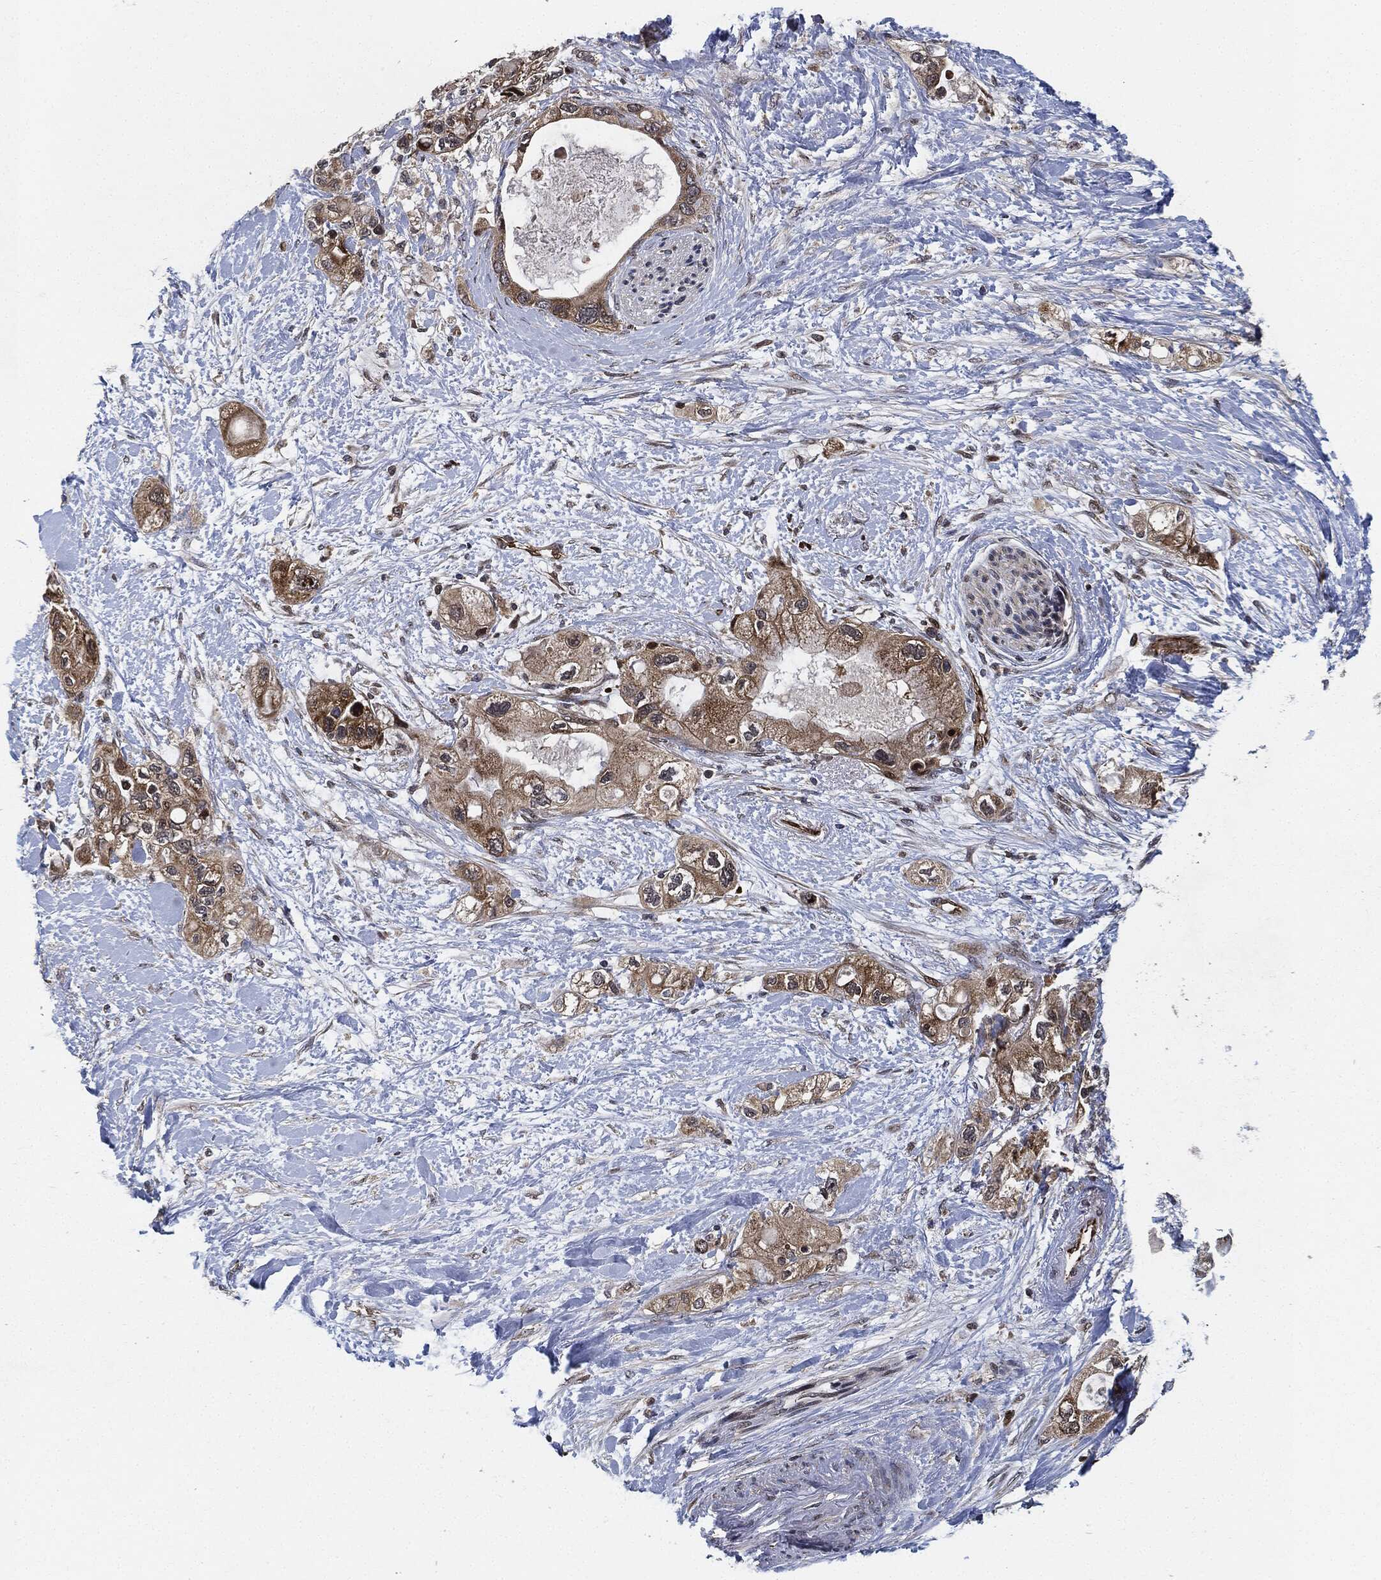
{"staining": {"intensity": "moderate", "quantity": ">75%", "location": "cytoplasmic/membranous"}, "tissue": "pancreatic cancer", "cell_type": "Tumor cells", "image_type": "cancer", "snomed": [{"axis": "morphology", "description": "Adenocarcinoma, NOS"}, {"axis": "topography", "description": "Pancreas"}], "caption": "This image displays immunohistochemistry staining of adenocarcinoma (pancreatic), with medium moderate cytoplasmic/membranous positivity in approximately >75% of tumor cells.", "gene": "RNASEL", "patient": {"sex": "female", "age": 56}}